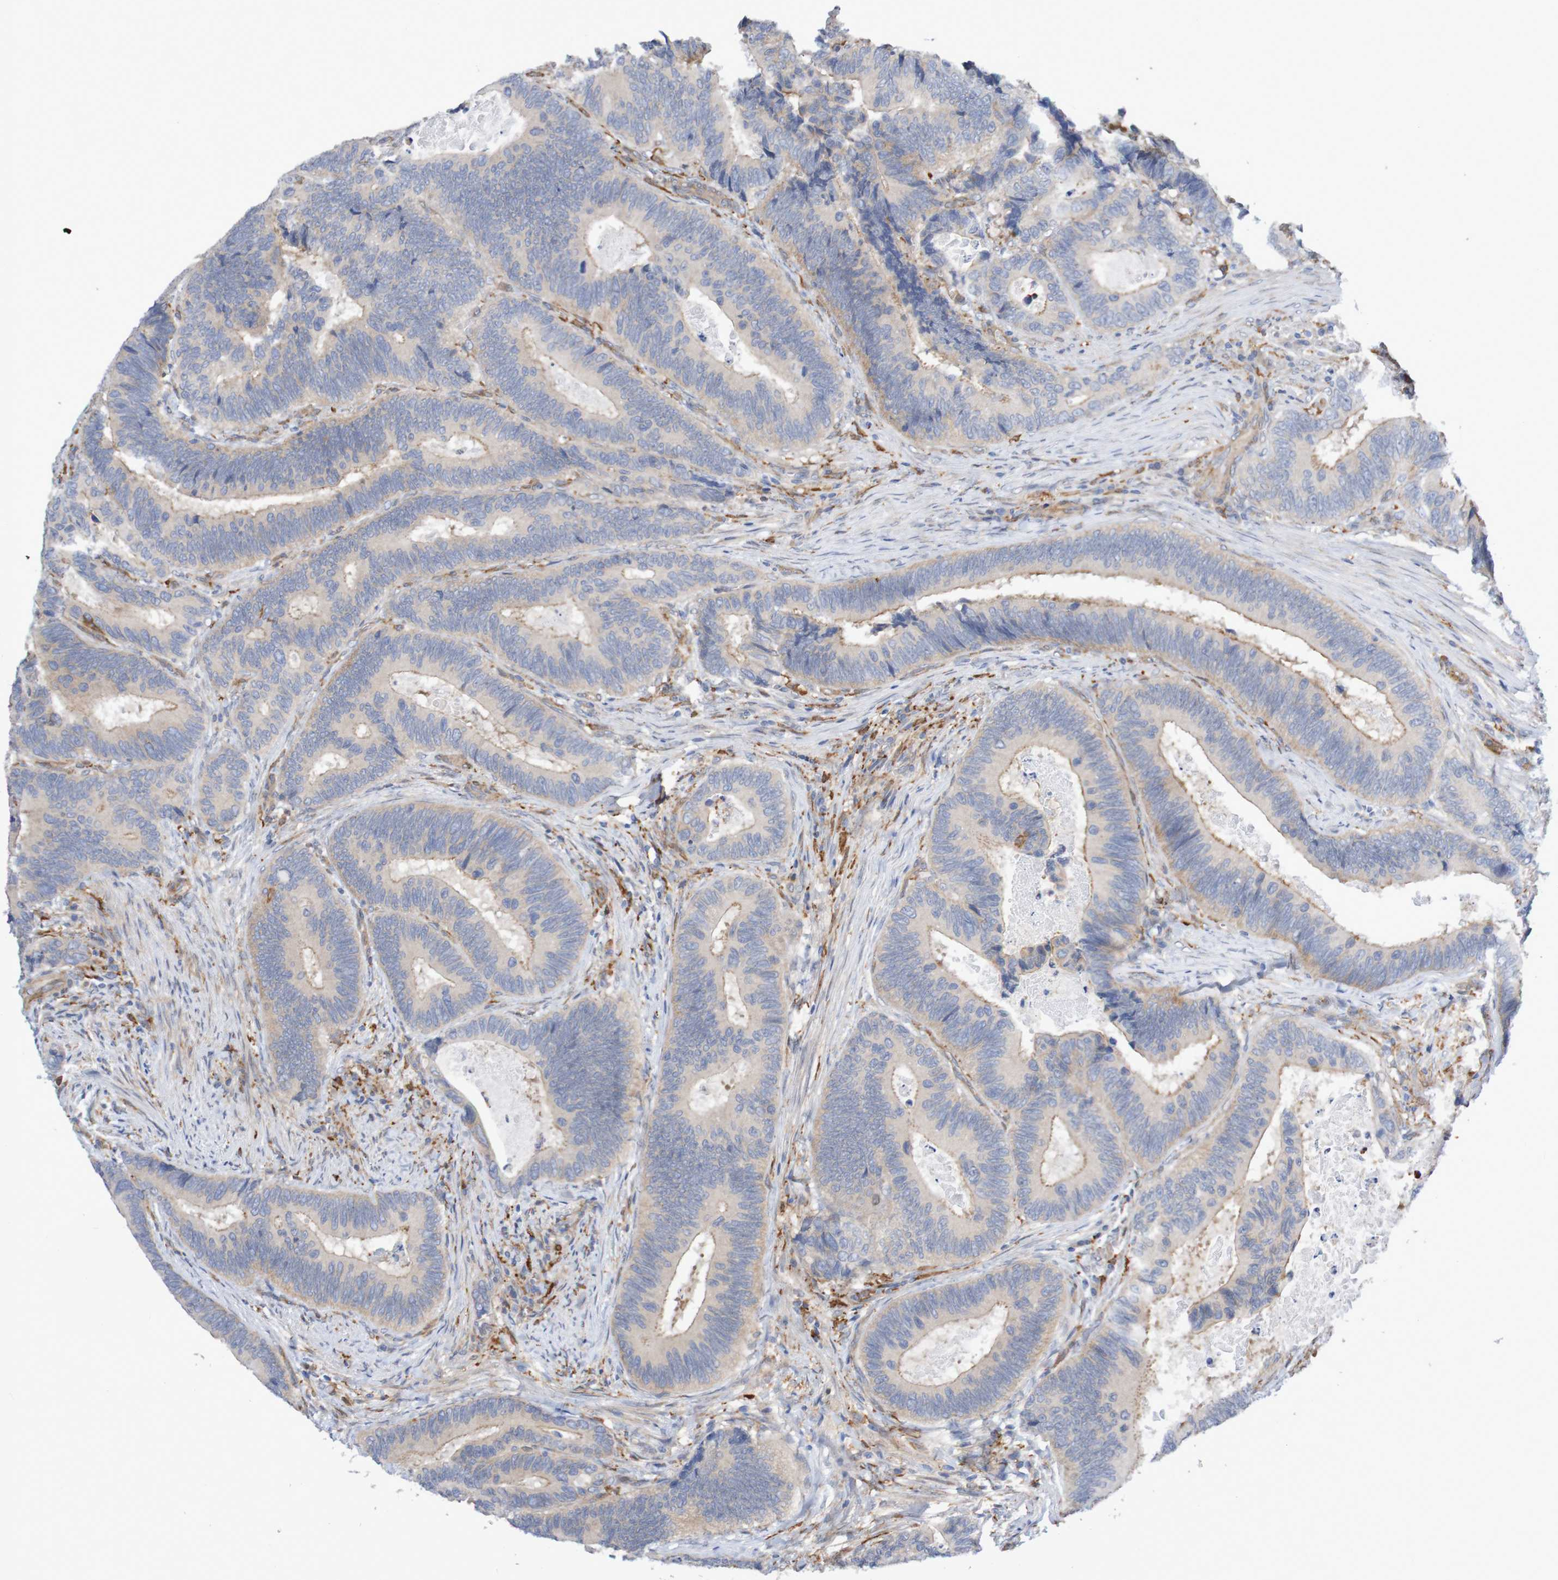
{"staining": {"intensity": "weak", "quantity": ">75%", "location": "cytoplasmic/membranous"}, "tissue": "colorectal cancer", "cell_type": "Tumor cells", "image_type": "cancer", "snomed": [{"axis": "morphology", "description": "Inflammation, NOS"}, {"axis": "morphology", "description": "Adenocarcinoma, NOS"}, {"axis": "topography", "description": "Colon"}], "caption": "A low amount of weak cytoplasmic/membranous positivity is seen in approximately >75% of tumor cells in colorectal adenocarcinoma tissue. Using DAB (3,3'-diaminobenzidine) (brown) and hematoxylin (blue) stains, captured at high magnification using brightfield microscopy.", "gene": "SCRG1", "patient": {"sex": "male", "age": 72}}